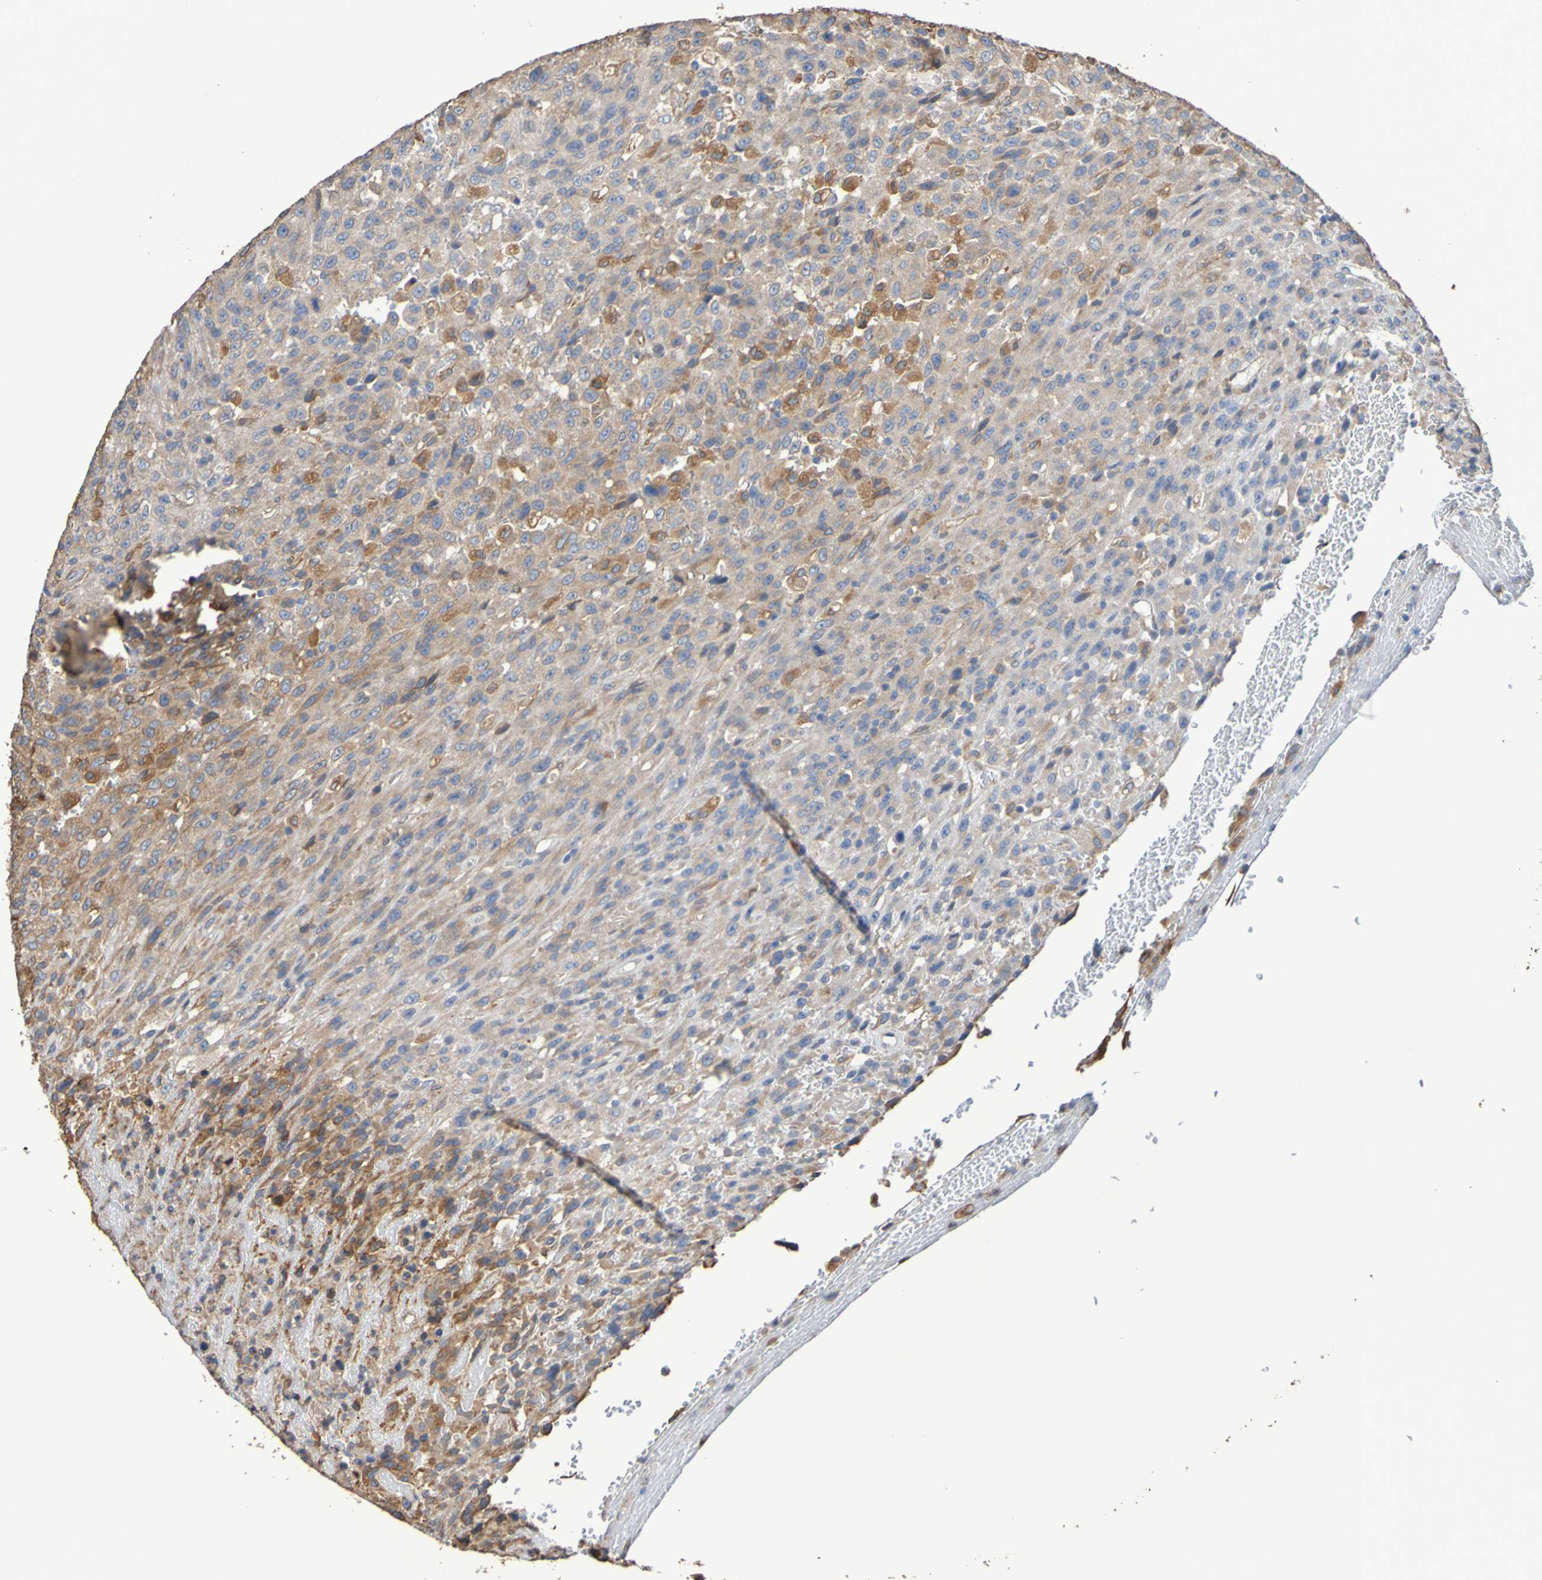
{"staining": {"intensity": "weak", "quantity": ">75%", "location": "cytoplasmic/membranous"}, "tissue": "urothelial cancer", "cell_type": "Tumor cells", "image_type": "cancer", "snomed": [{"axis": "morphology", "description": "Urothelial carcinoma, High grade"}, {"axis": "topography", "description": "Urinary bladder"}], "caption": "Immunohistochemical staining of human high-grade urothelial carcinoma reveals low levels of weak cytoplasmic/membranous protein expression in about >75% of tumor cells.", "gene": "RAB11A", "patient": {"sex": "male", "age": 66}}